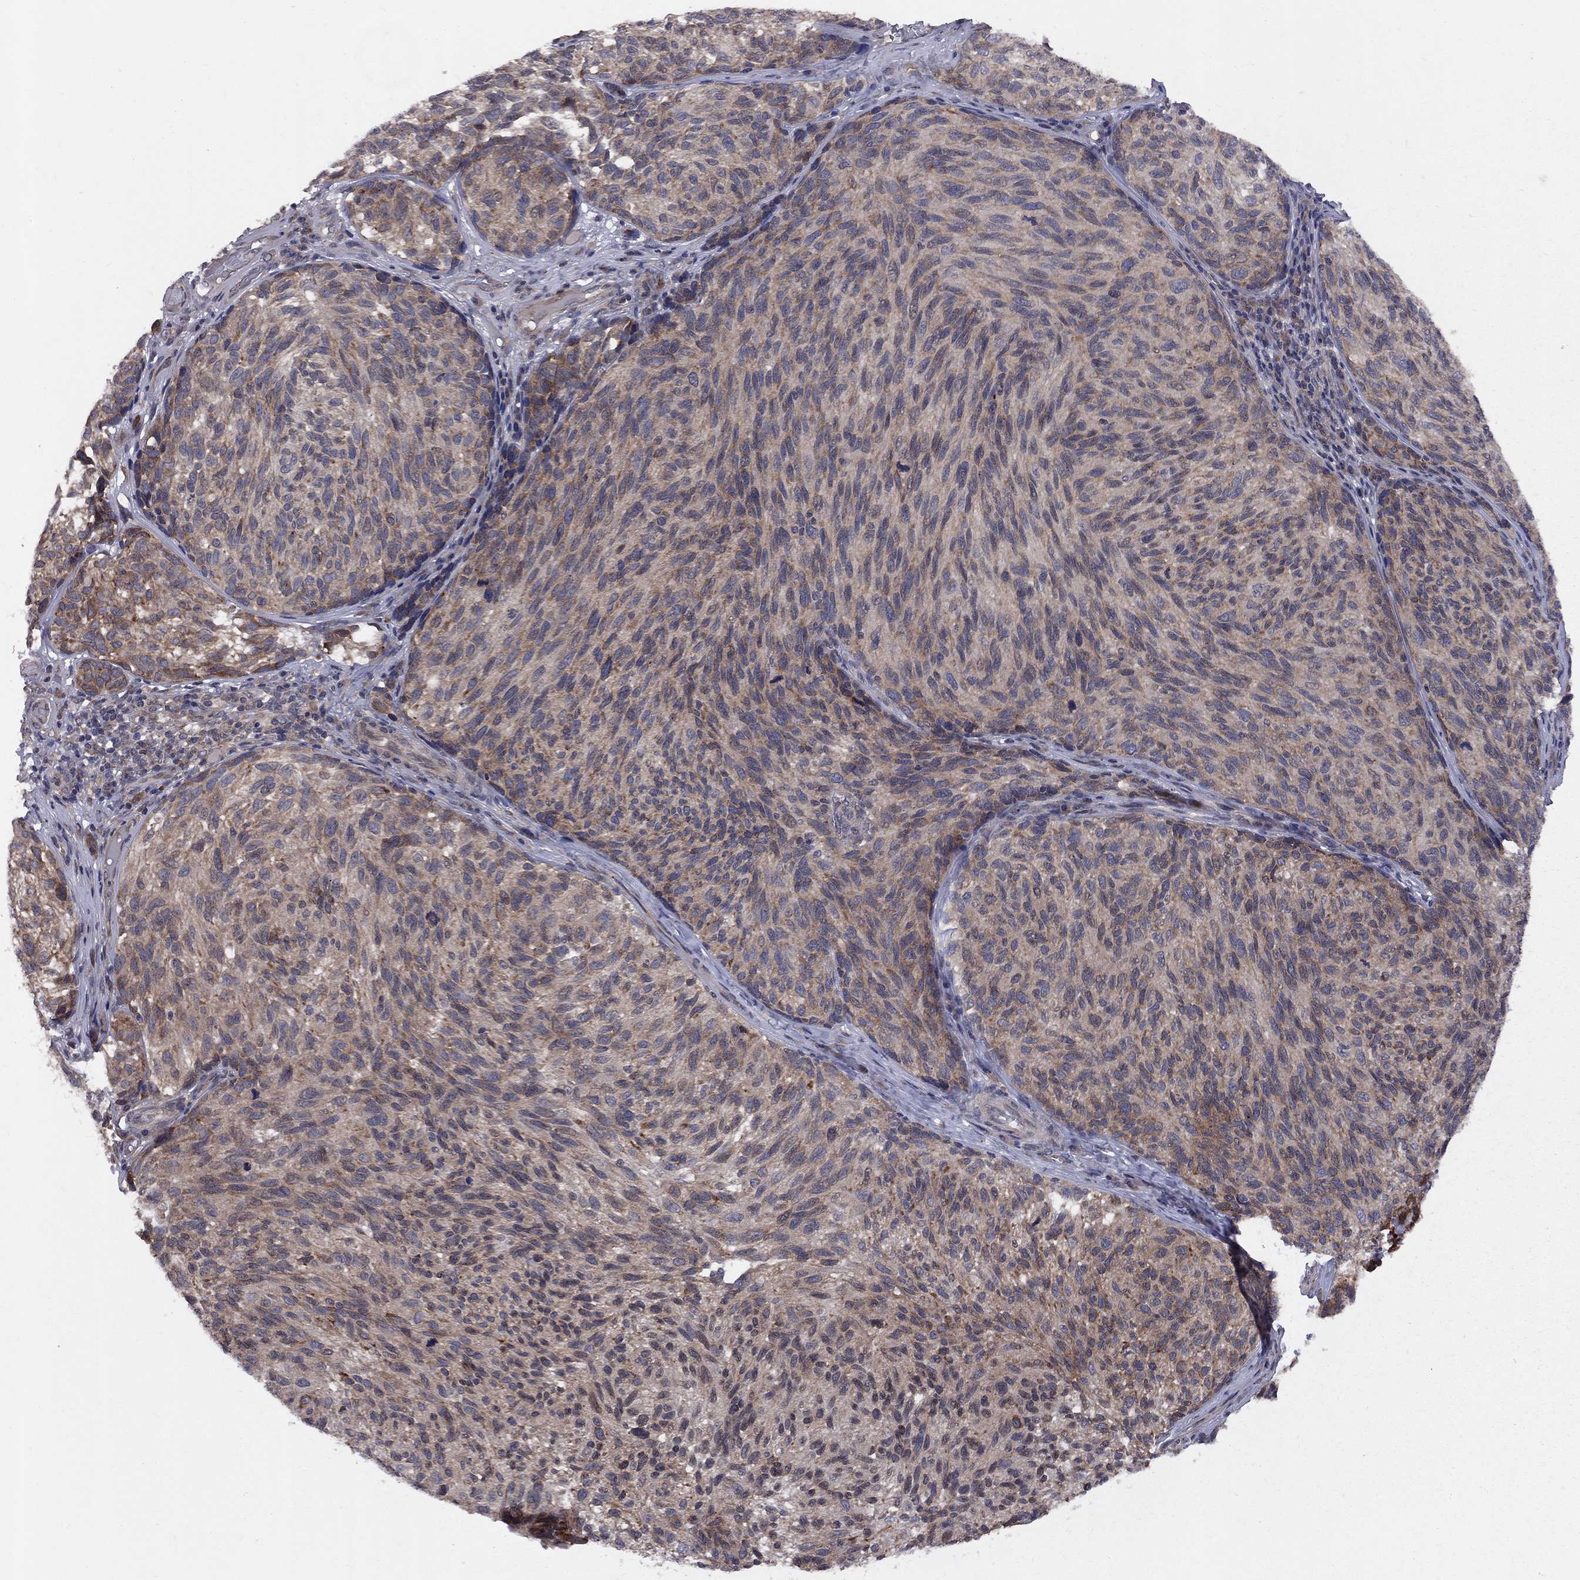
{"staining": {"intensity": "moderate", "quantity": ">75%", "location": "cytoplasmic/membranous"}, "tissue": "melanoma", "cell_type": "Tumor cells", "image_type": "cancer", "snomed": [{"axis": "morphology", "description": "Malignant melanoma, NOS"}, {"axis": "topography", "description": "Skin"}], "caption": "An IHC image of neoplastic tissue is shown. Protein staining in brown labels moderate cytoplasmic/membranous positivity in malignant melanoma within tumor cells.", "gene": "CNOT11", "patient": {"sex": "female", "age": 73}}